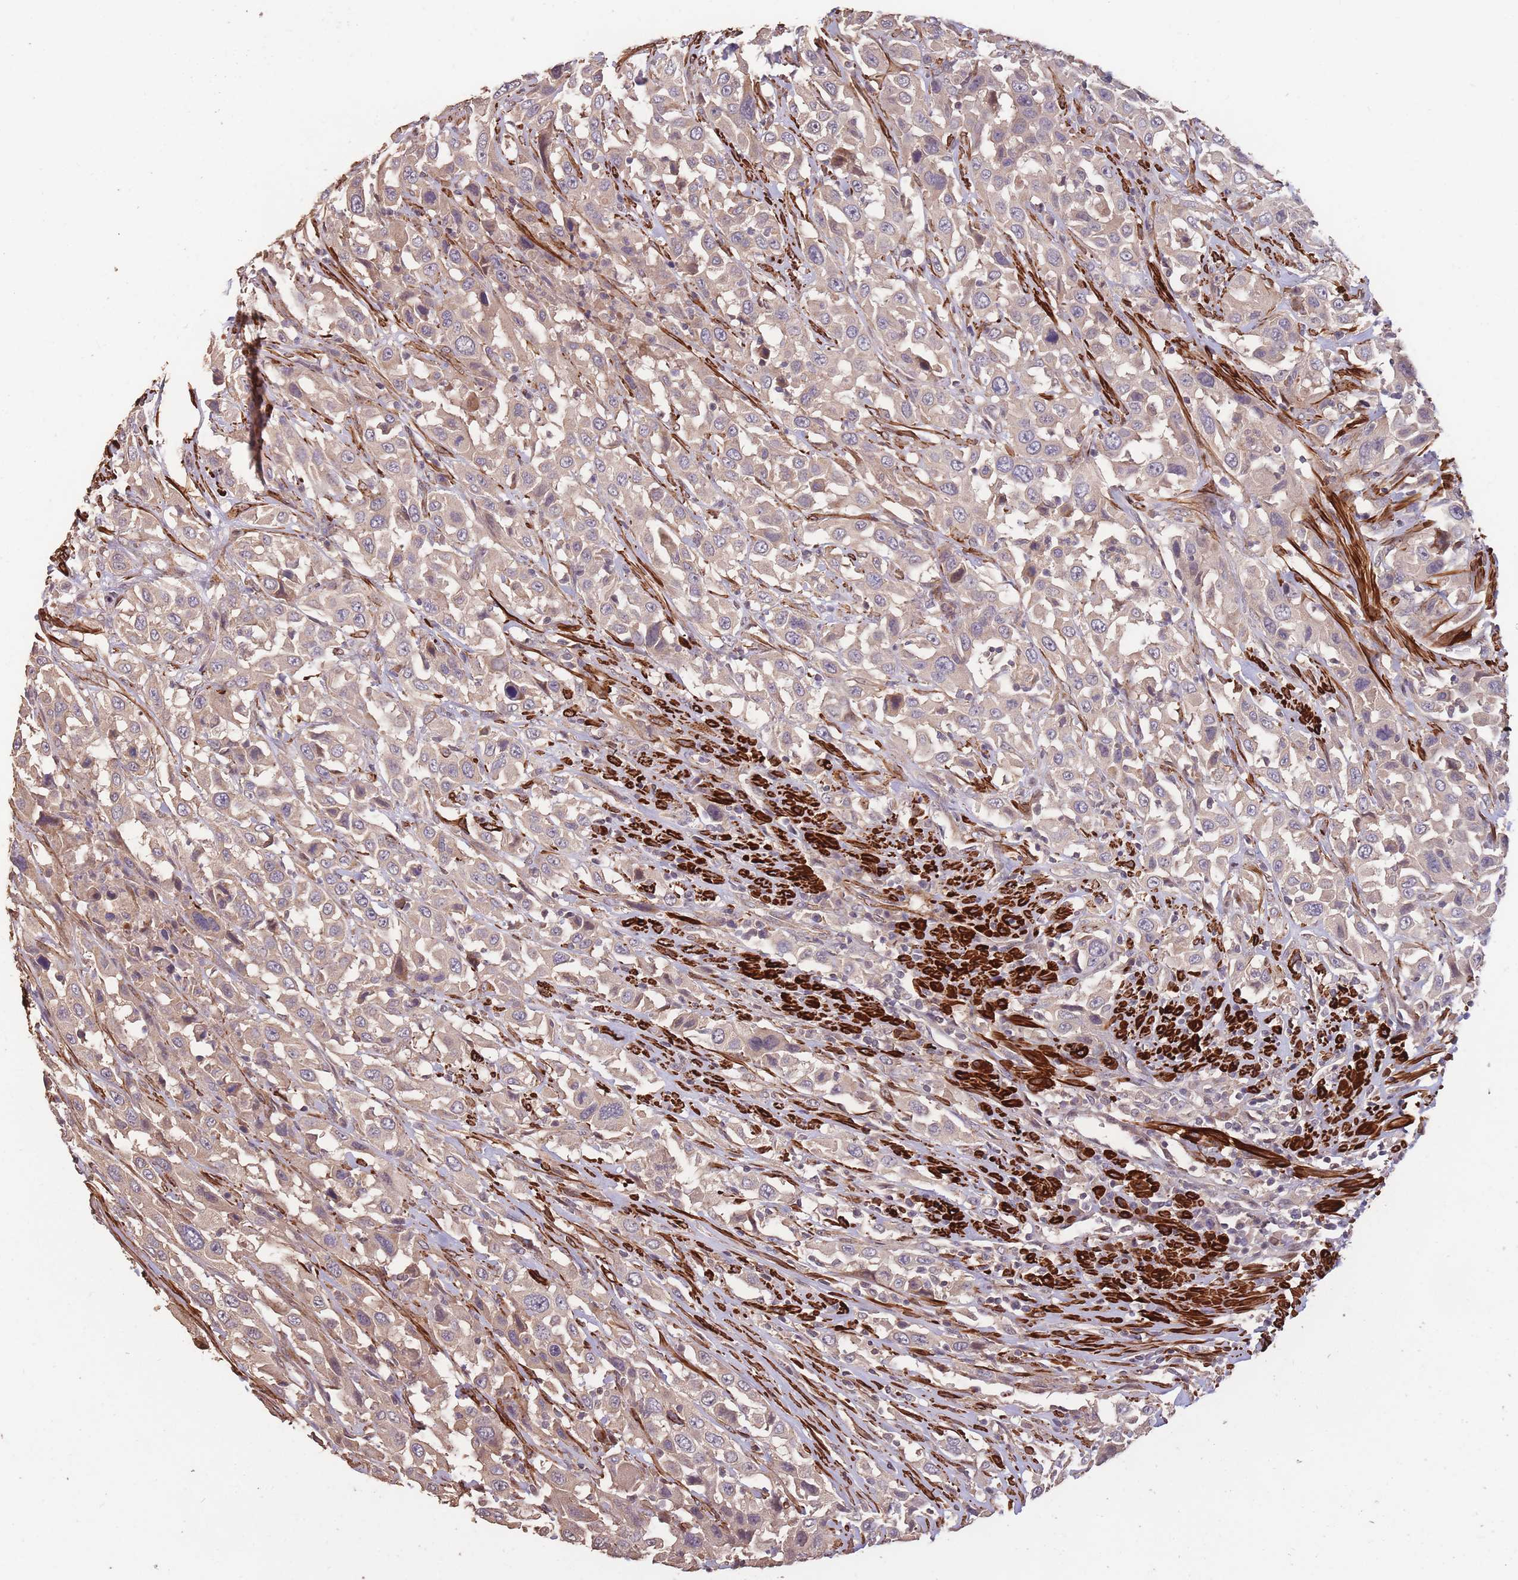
{"staining": {"intensity": "weak", "quantity": "25%-75%", "location": "cytoplasmic/membranous"}, "tissue": "urothelial cancer", "cell_type": "Tumor cells", "image_type": "cancer", "snomed": [{"axis": "morphology", "description": "Urothelial carcinoma, High grade"}, {"axis": "topography", "description": "Urinary bladder"}], "caption": "DAB (3,3'-diaminobenzidine) immunohistochemical staining of urothelial cancer demonstrates weak cytoplasmic/membranous protein staining in about 25%-75% of tumor cells.", "gene": "NLRC4", "patient": {"sex": "male", "age": 61}}